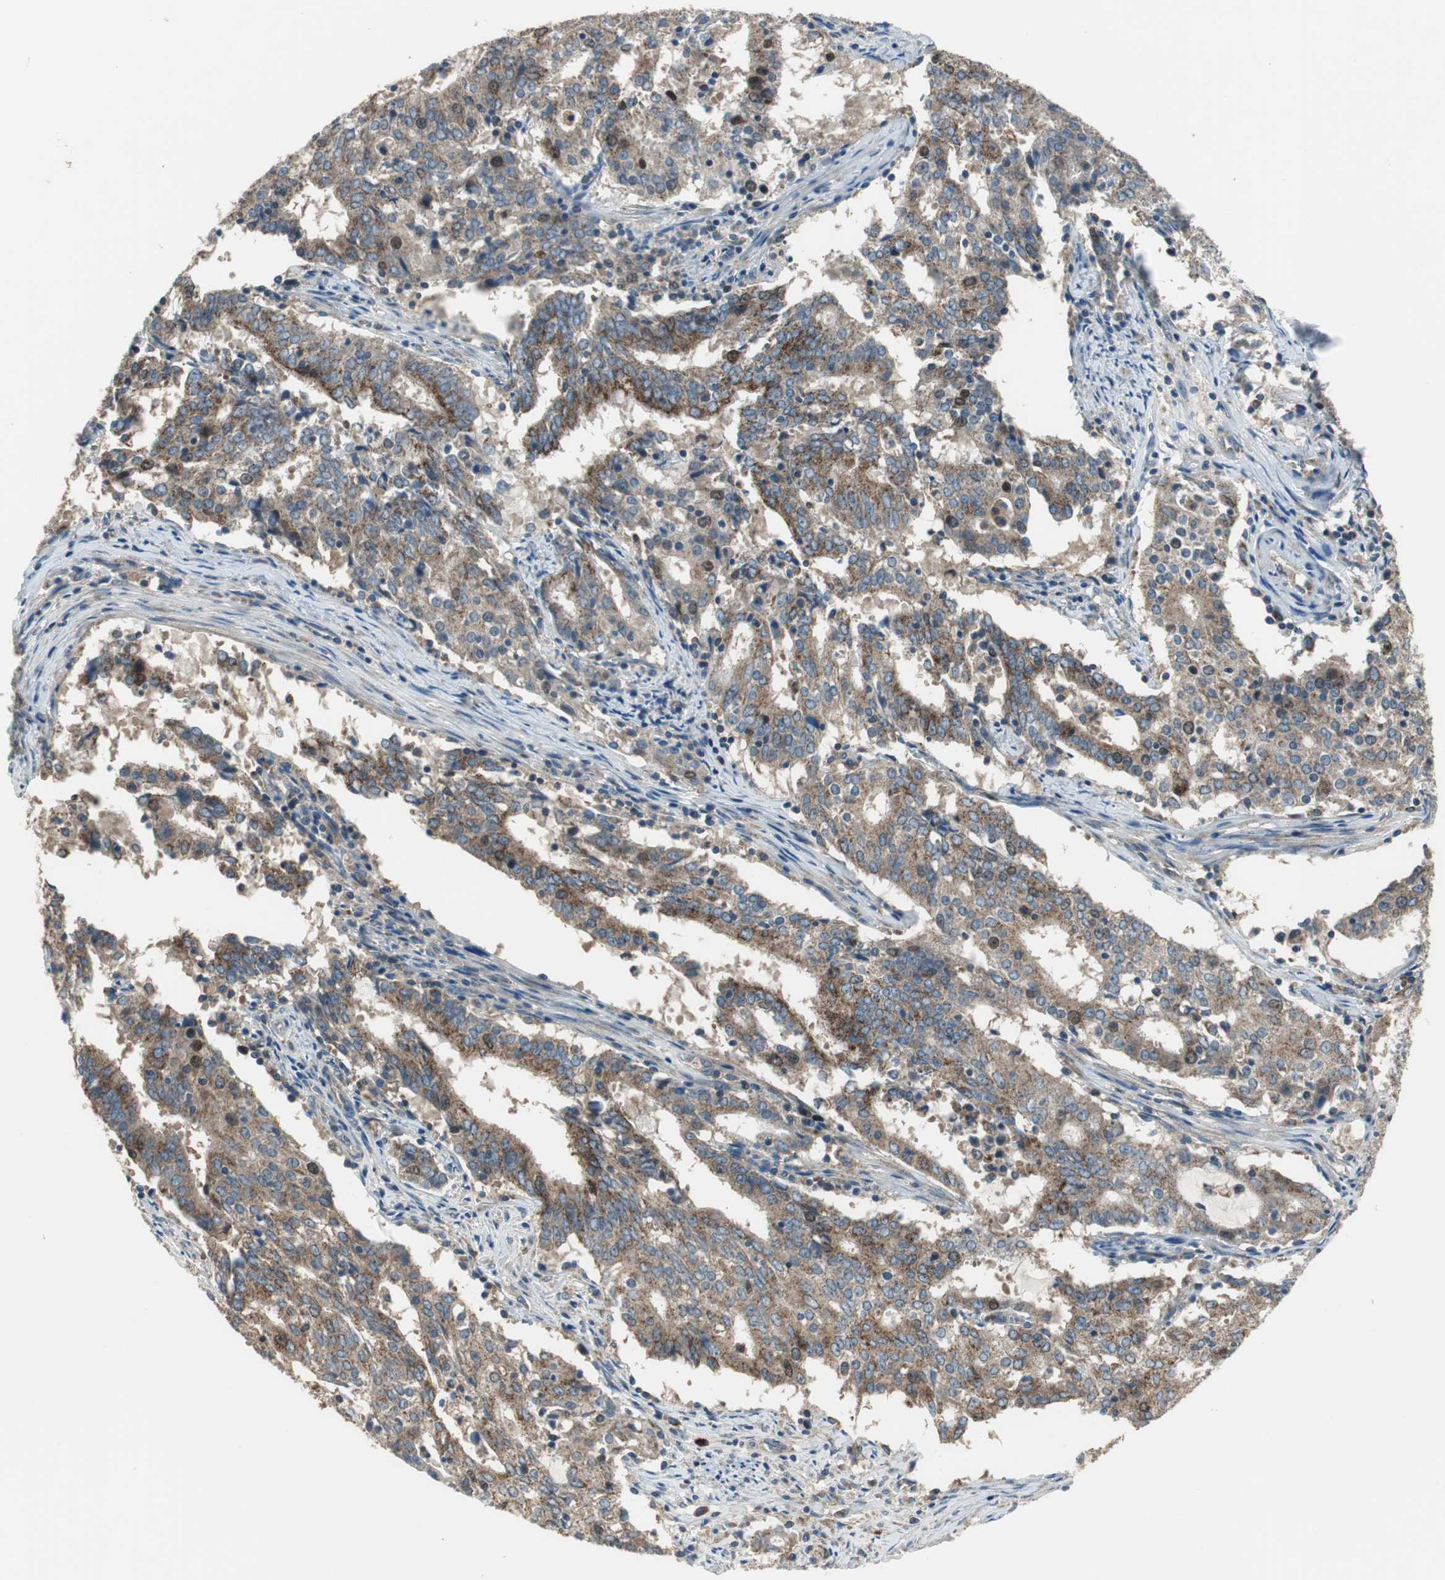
{"staining": {"intensity": "moderate", "quantity": ">75%", "location": "cytoplasmic/membranous,nuclear"}, "tissue": "cervical cancer", "cell_type": "Tumor cells", "image_type": "cancer", "snomed": [{"axis": "morphology", "description": "Adenocarcinoma, NOS"}, {"axis": "topography", "description": "Cervix"}], "caption": "High-magnification brightfield microscopy of cervical adenocarcinoma stained with DAB (3,3'-diaminobenzidine) (brown) and counterstained with hematoxylin (blue). tumor cells exhibit moderate cytoplasmic/membranous and nuclear expression is seen in approximately>75% of cells. The protein of interest is shown in brown color, while the nuclei are stained blue.", "gene": "PI4KB", "patient": {"sex": "female", "age": 44}}